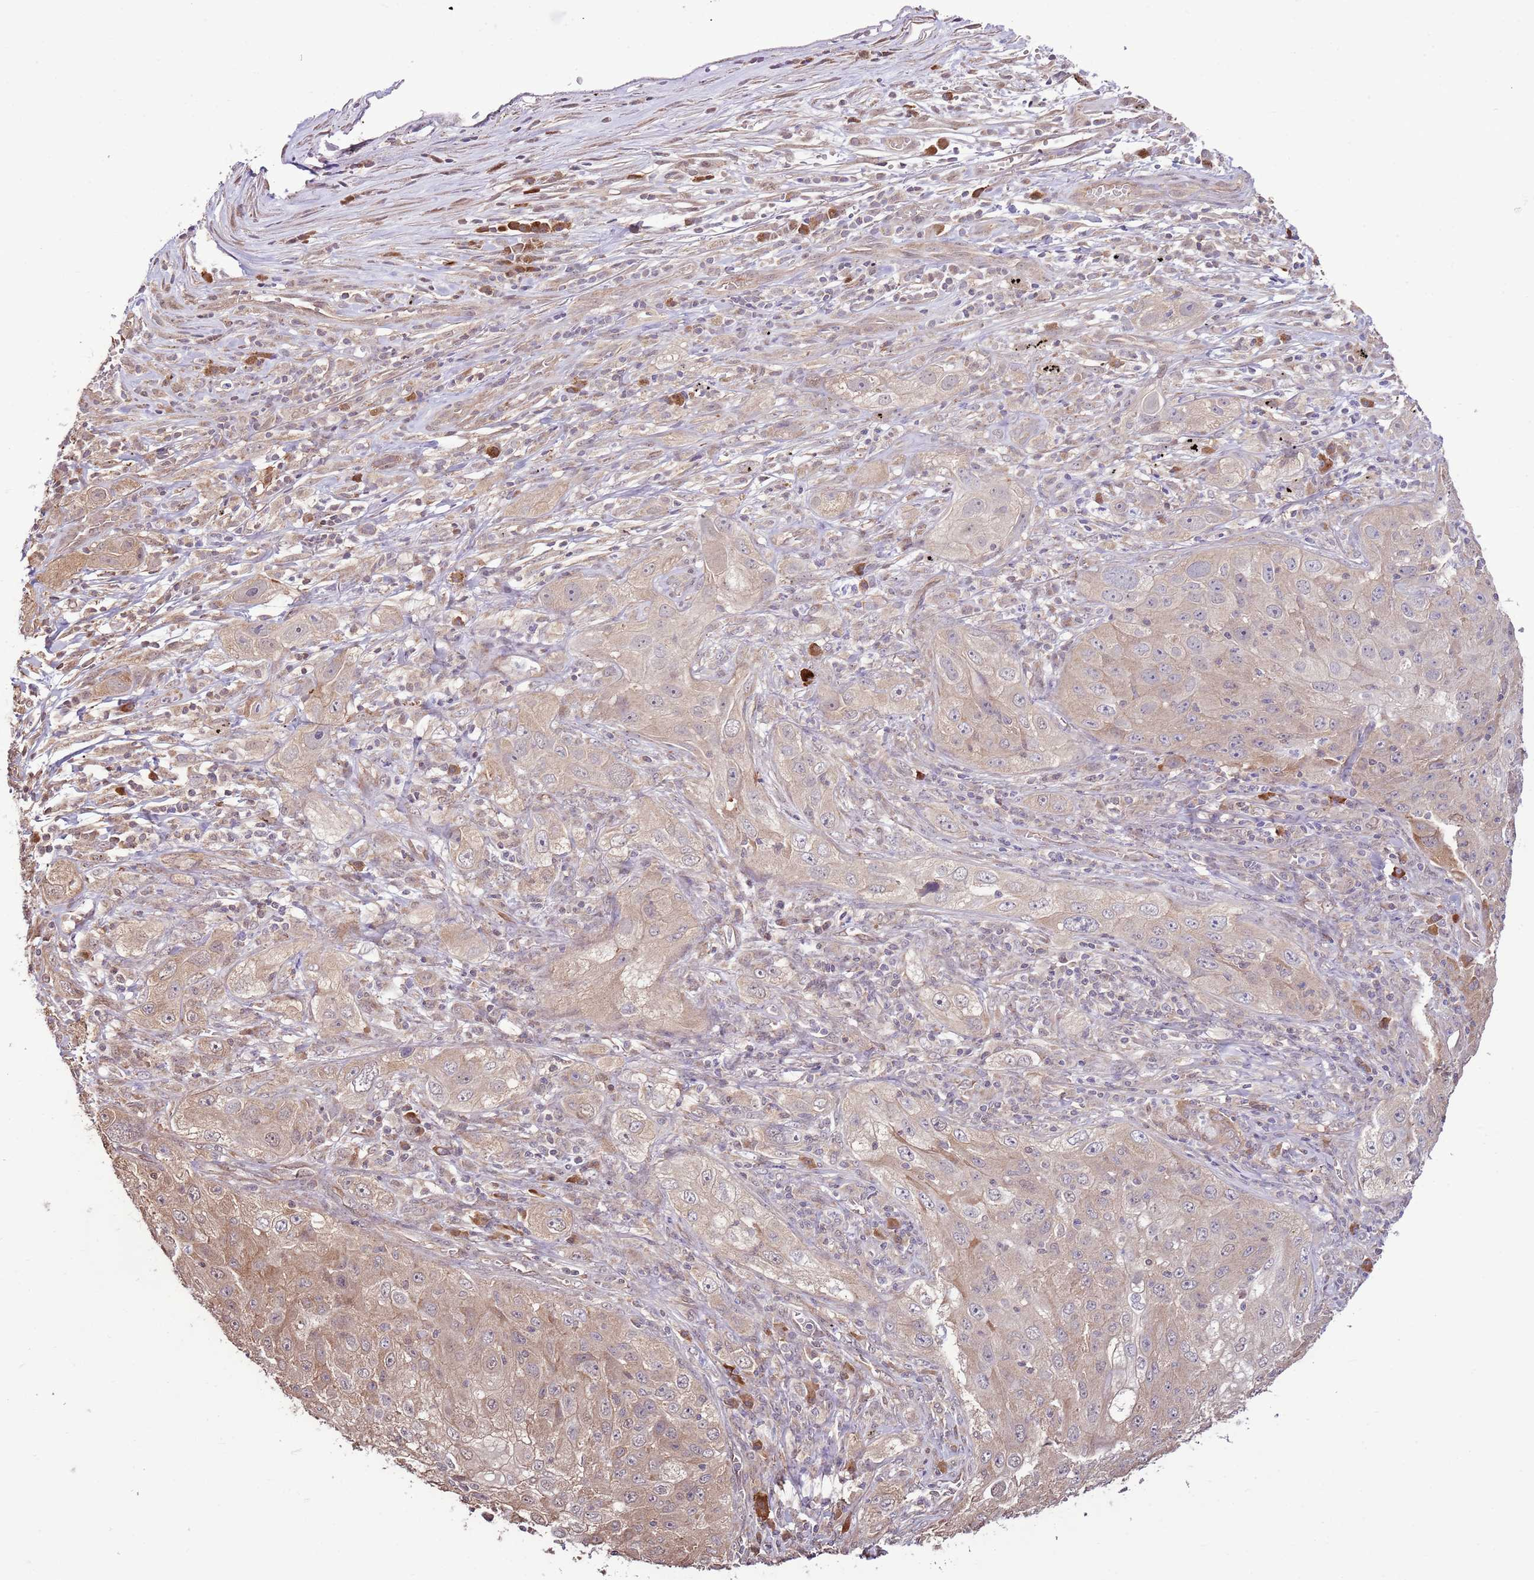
{"staining": {"intensity": "weak", "quantity": "<25%", "location": "cytoplasmic/membranous"}, "tissue": "lung cancer", "cell_type": "Tumor cells", "image_type": "cancer", "snomed": [{"axis": "morphology", "description": "Squamous cell carcinoma, NOS"}, {"axis": "topography", "description": "Lung"}], "caption": "Protein analysis of lung squamous cell carcinoma exhibits no significant staining in tumor cells. (Brightfield microscopy of DAB (3,3'-diaminobenzidine) immunohistochemistry at high magnification).", "gene": "BBS5", "patient": {"sex": "female", "age": 69}}